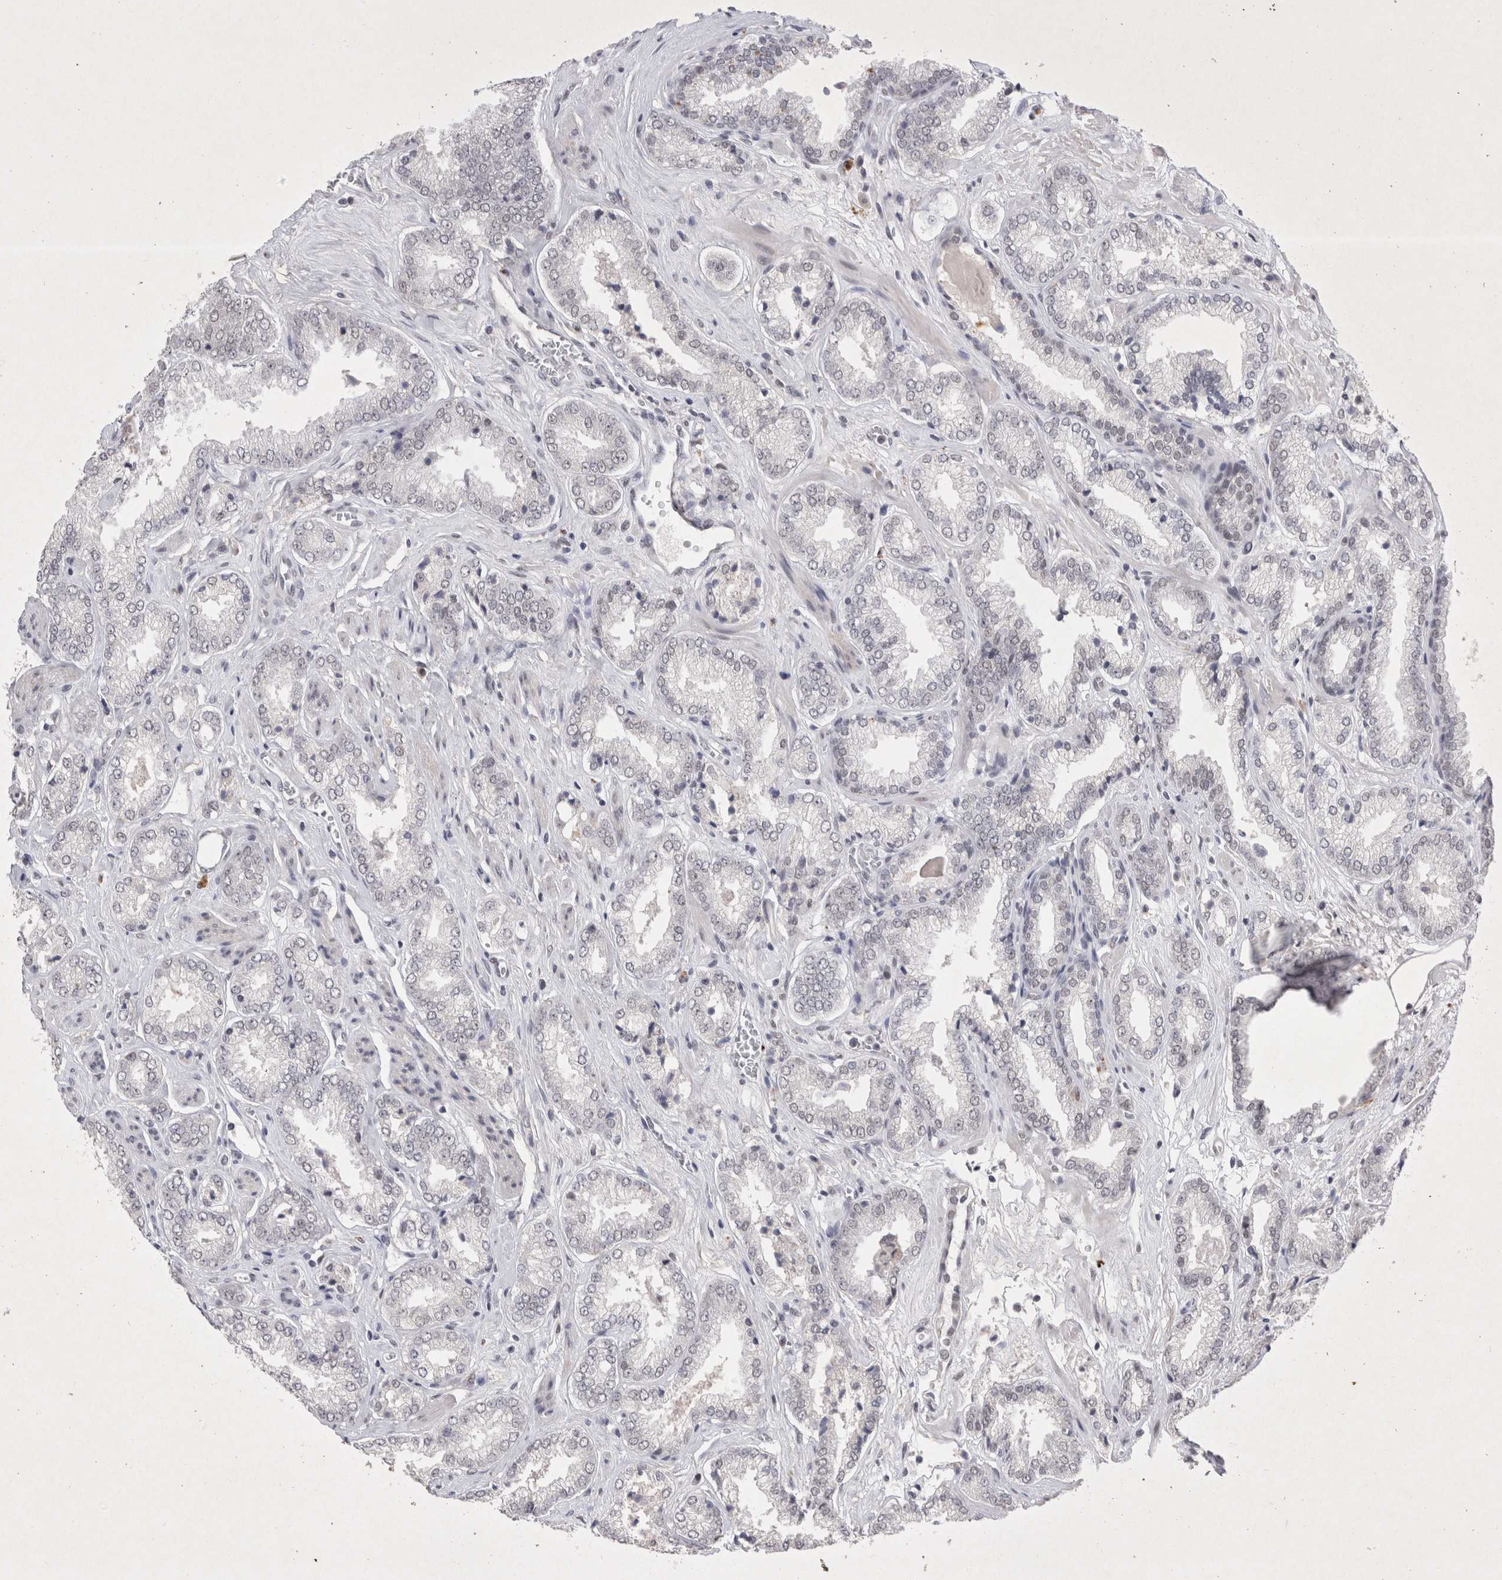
{"staining": {"intensity": "negative", "quantity": "none", "location": "none"}, "tissue": "prostate cancer", "cell_type": "Tumor cells", "image_type": "cancer", "snomed": [{"axis": "morphology", "description": "Adenocarcinoma, Low grade"}, {"axis": "topography", "description": "Prostate"}], "caption": "Prostate low-grade adenocarcinoma was stained to show a protein in brown. There is no significant expression in tumor cells.", "gene": "RBM6", "patient": {"sex": "male", "age": 62}}